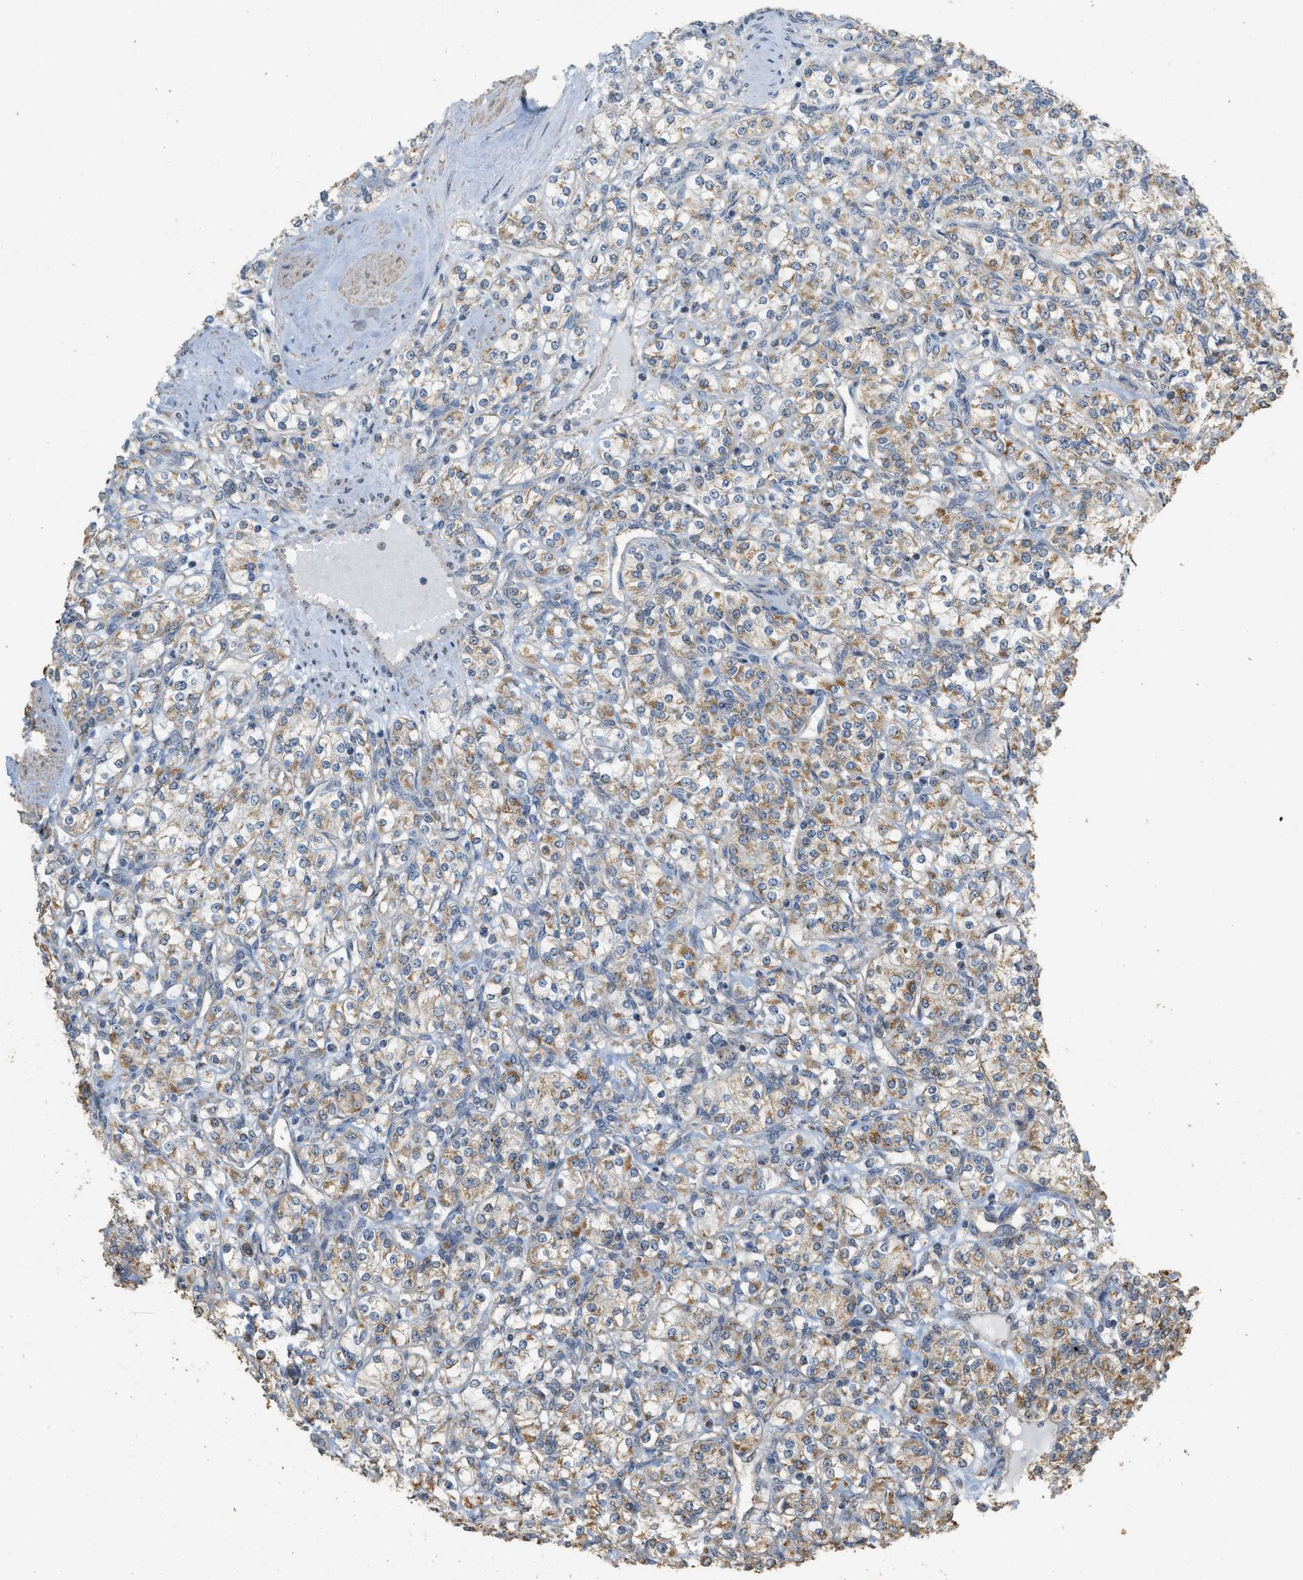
{"staining": {"intensity": "moderate", "quantity": ">75%", "location": "cytoplasmic/membranous"}, "tissue": "renal cancer", "cell_type": "Tumor cells", "image_type": "cancer", "snomed": [{"axis": "morphology", "description": "Adenocarcinoma, NOS"}, {"axis": "topography", "description": "Kidney"}], "caption": "Protein staining of adenocarcinoma (renal) tissue demonstrates moderate cytoplasmic/membranous staining in about >75% of tumor cells.", "gene": "KCNA4", "patient": {"sex": "male", "age": 77}}